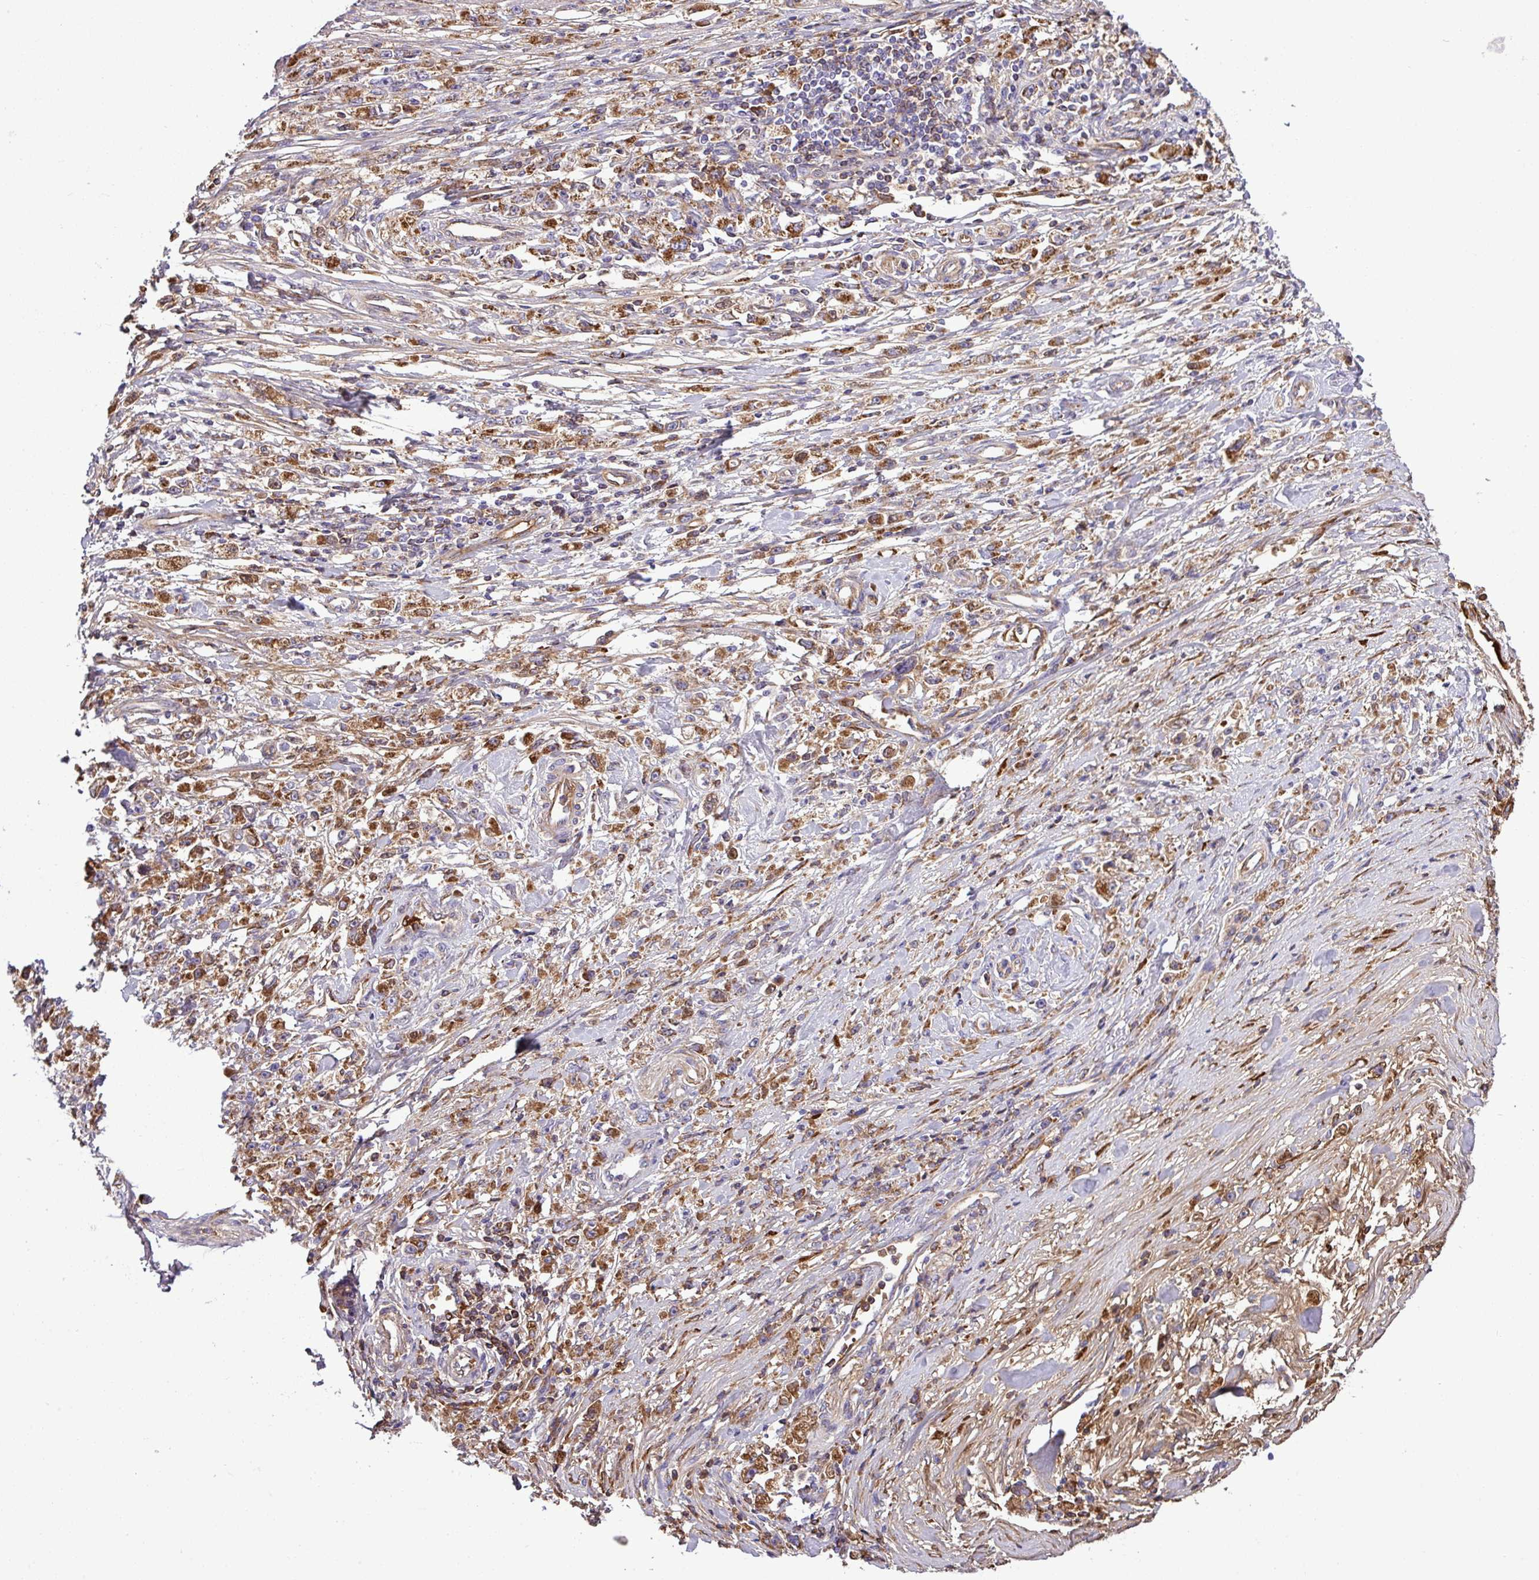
{"staining": {"intensity": "moderate", "quantity": ">75%", "location": "cytoplasmic/membranous"}, "tissue": "stomach cancer", "cell_type": "Tumor cells", "image_type": "cancer", "snomed": [{"axis": "morphology", "description": "Adenocarcinoma, NOS"}, {"axis": "topography", "description": "Stomach"}], "caption": "DAB immunohistochemical staining of stomach cancer shows moderate cytoplasmic/membranous protein positivity in about >75% of tumor cells.", "gene": "CWH43", "patient": {"sex": "female", "age": 59}}